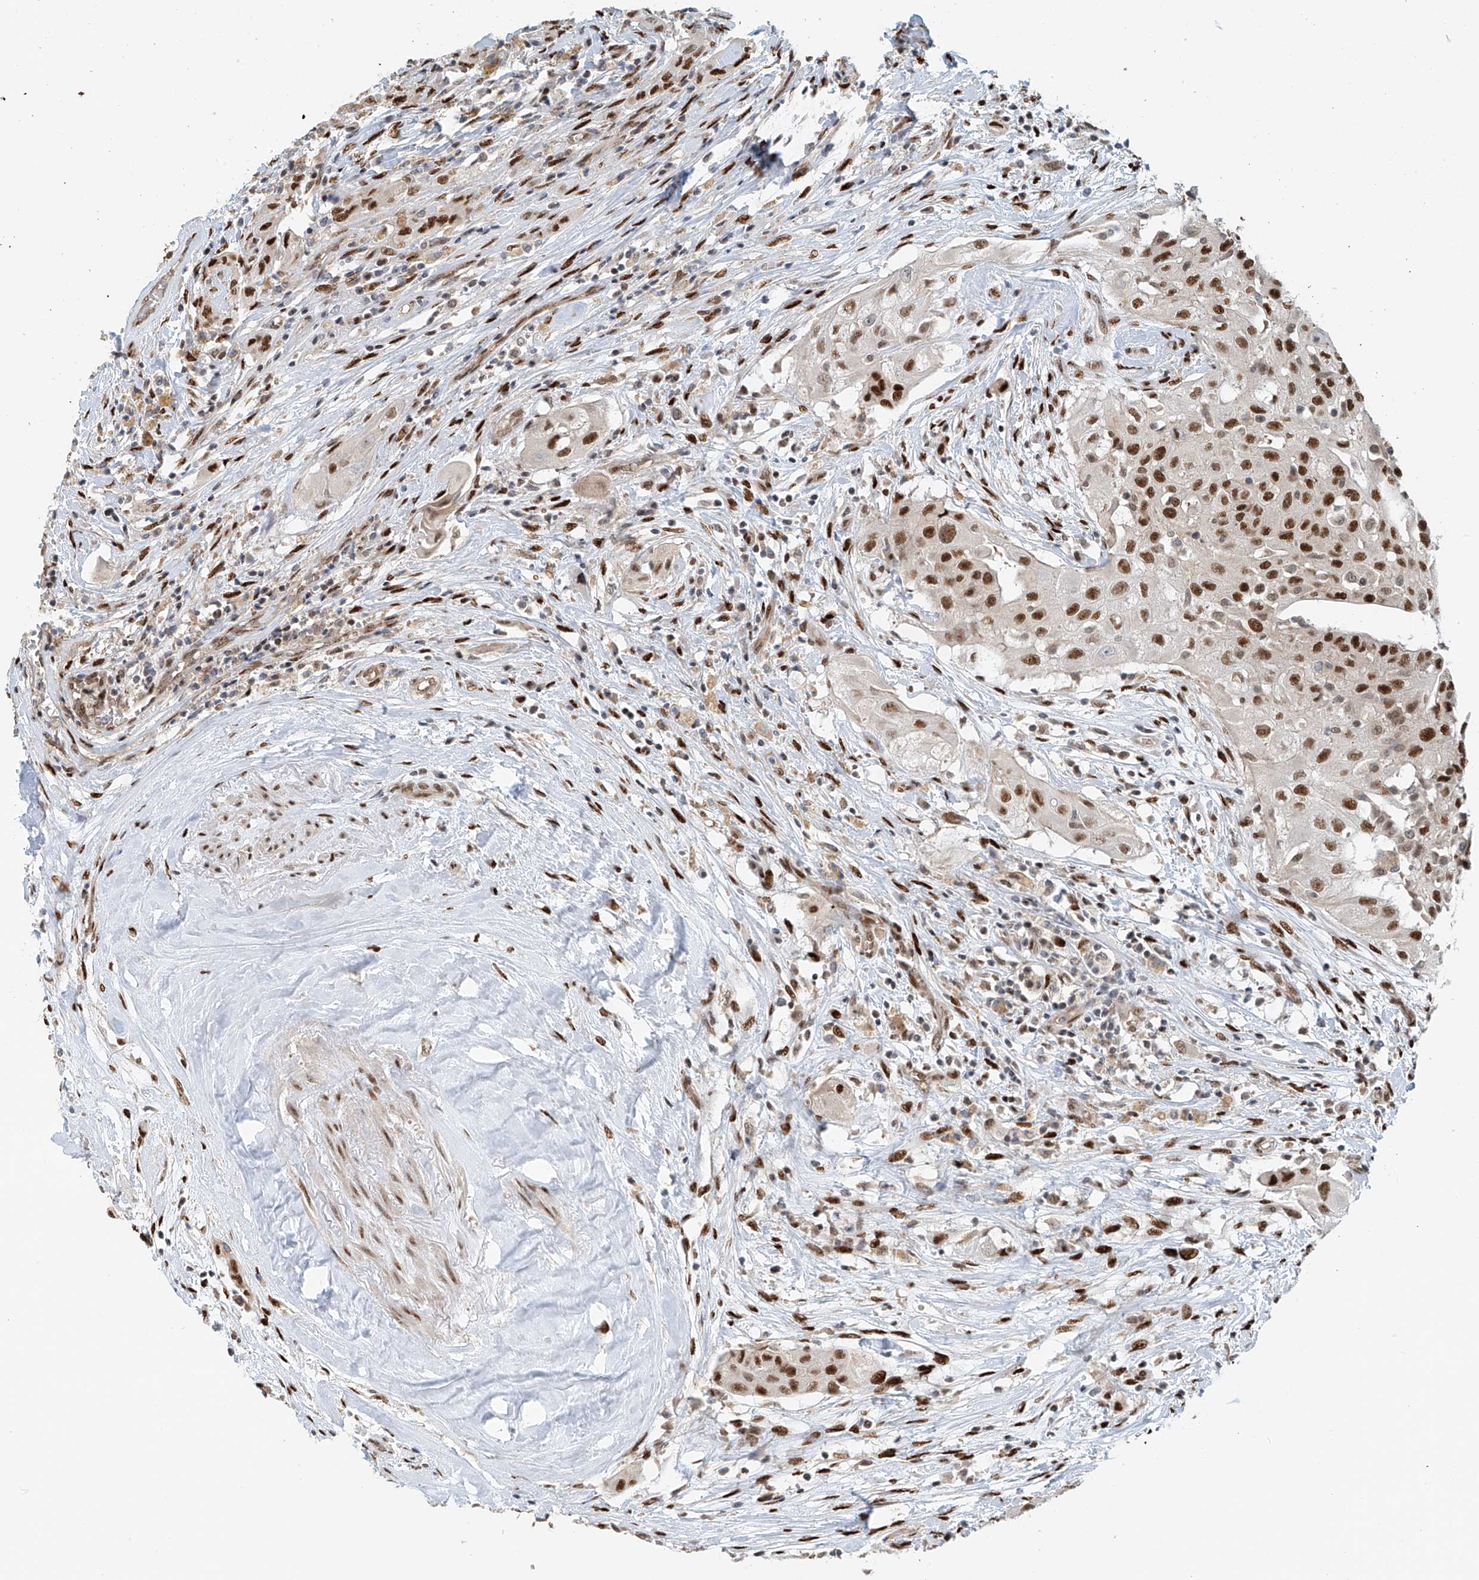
{"staining": {"intensity": "strong", "quantity": ">75%", "location": "nuclear"}, "tissue": "thyroid cancer", "cell_type": "Tumor cells", "image_type": "cancer", "snomed": [{"axis": "morphology", "description": "Papillary adenocarcinoma, NOS"}, {"axis": "topography", "description": "Thyroid gland"}], "caption": "Thyroid papillary adenocarcinoma tissue demonstrates strong nuclear positivity in about >75% of tumor cells, visualized by immunohistochemistry.", "gene": "ZNF514", "patient": {"sex": "female", "age": 59}}